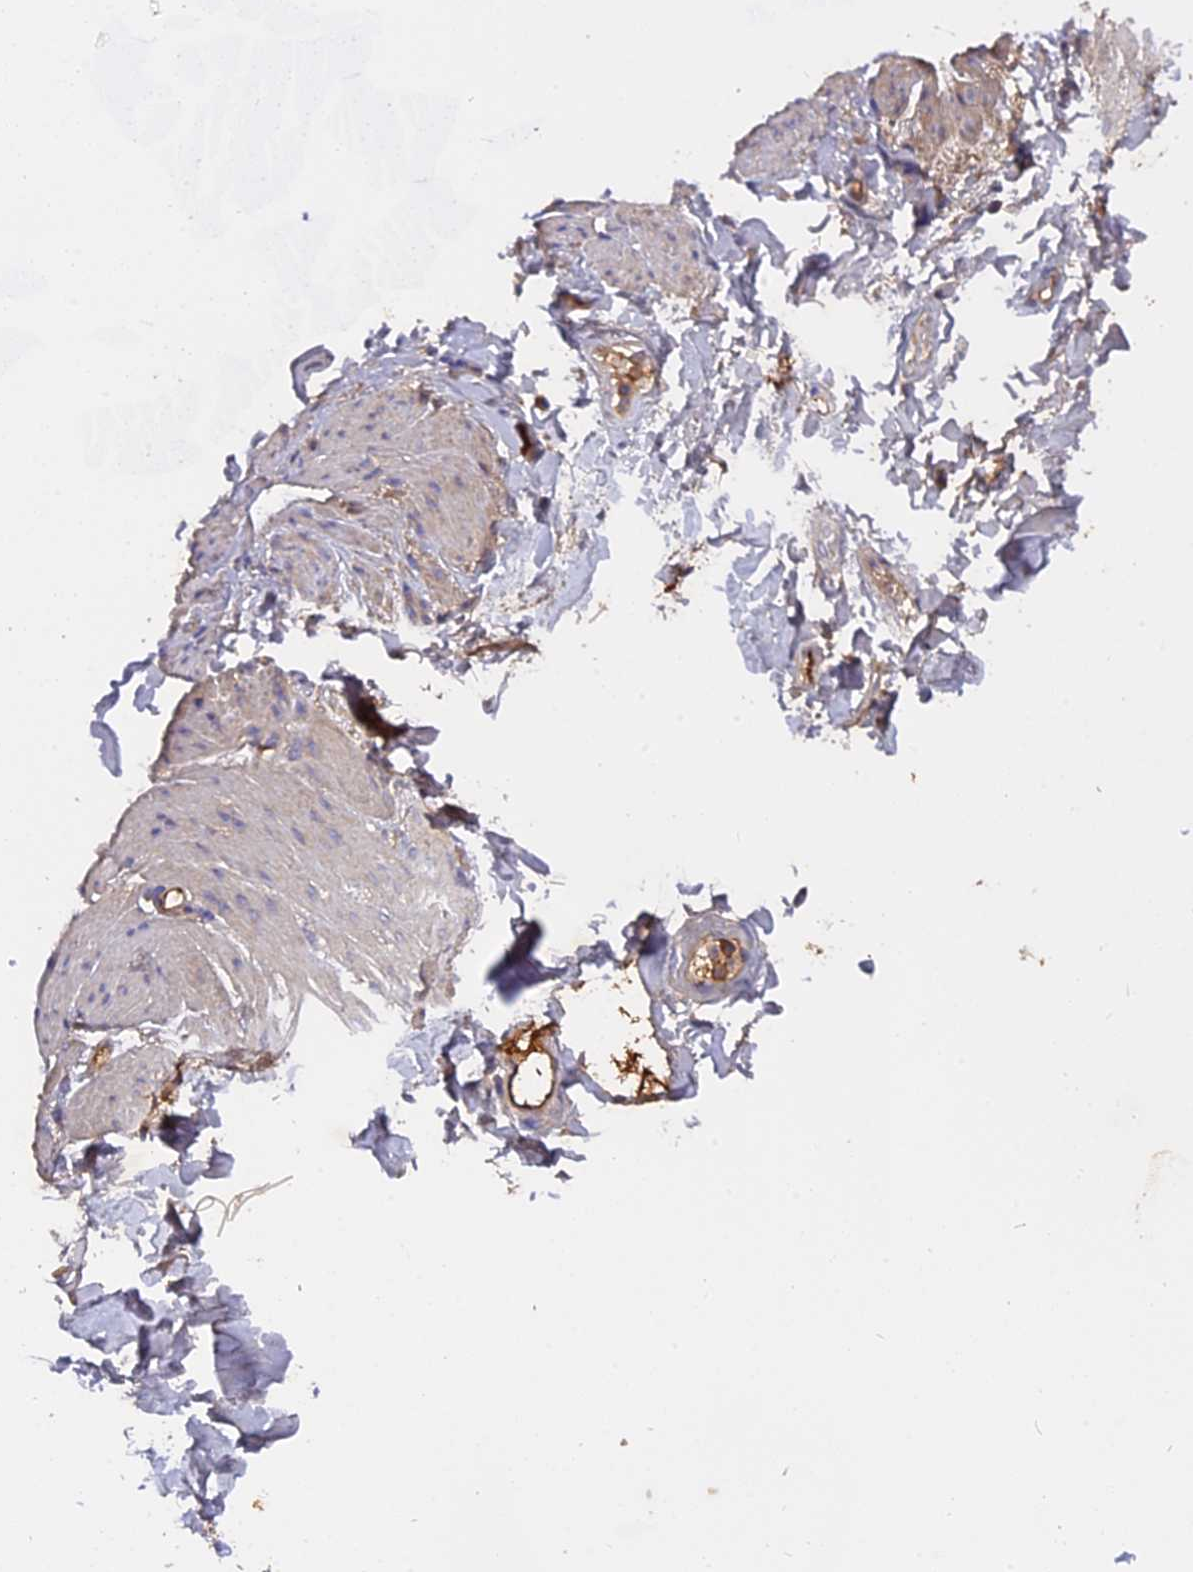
{"staining": {"intensity": "negative", "quantity": "none", "location": "none"}, "tissue": "adipose tissue", "cell_type": "Adipocytes", "image_type": "normal", "snomed": [{"axis": "morphology", "description": "Normal tissue, NOS"}, {"axis": "topography", "description": "Colon"}, {"axis": "topography", "description": "Peripheral nerve tissue"}], "caption": "IHC photomicrograph of normal adipose tissue: adipose tissue stained with DAB shows no significant protein staining in adipocytes.", "gene": "CFAP119", "patient": {"sex": "female", "age": 61}}